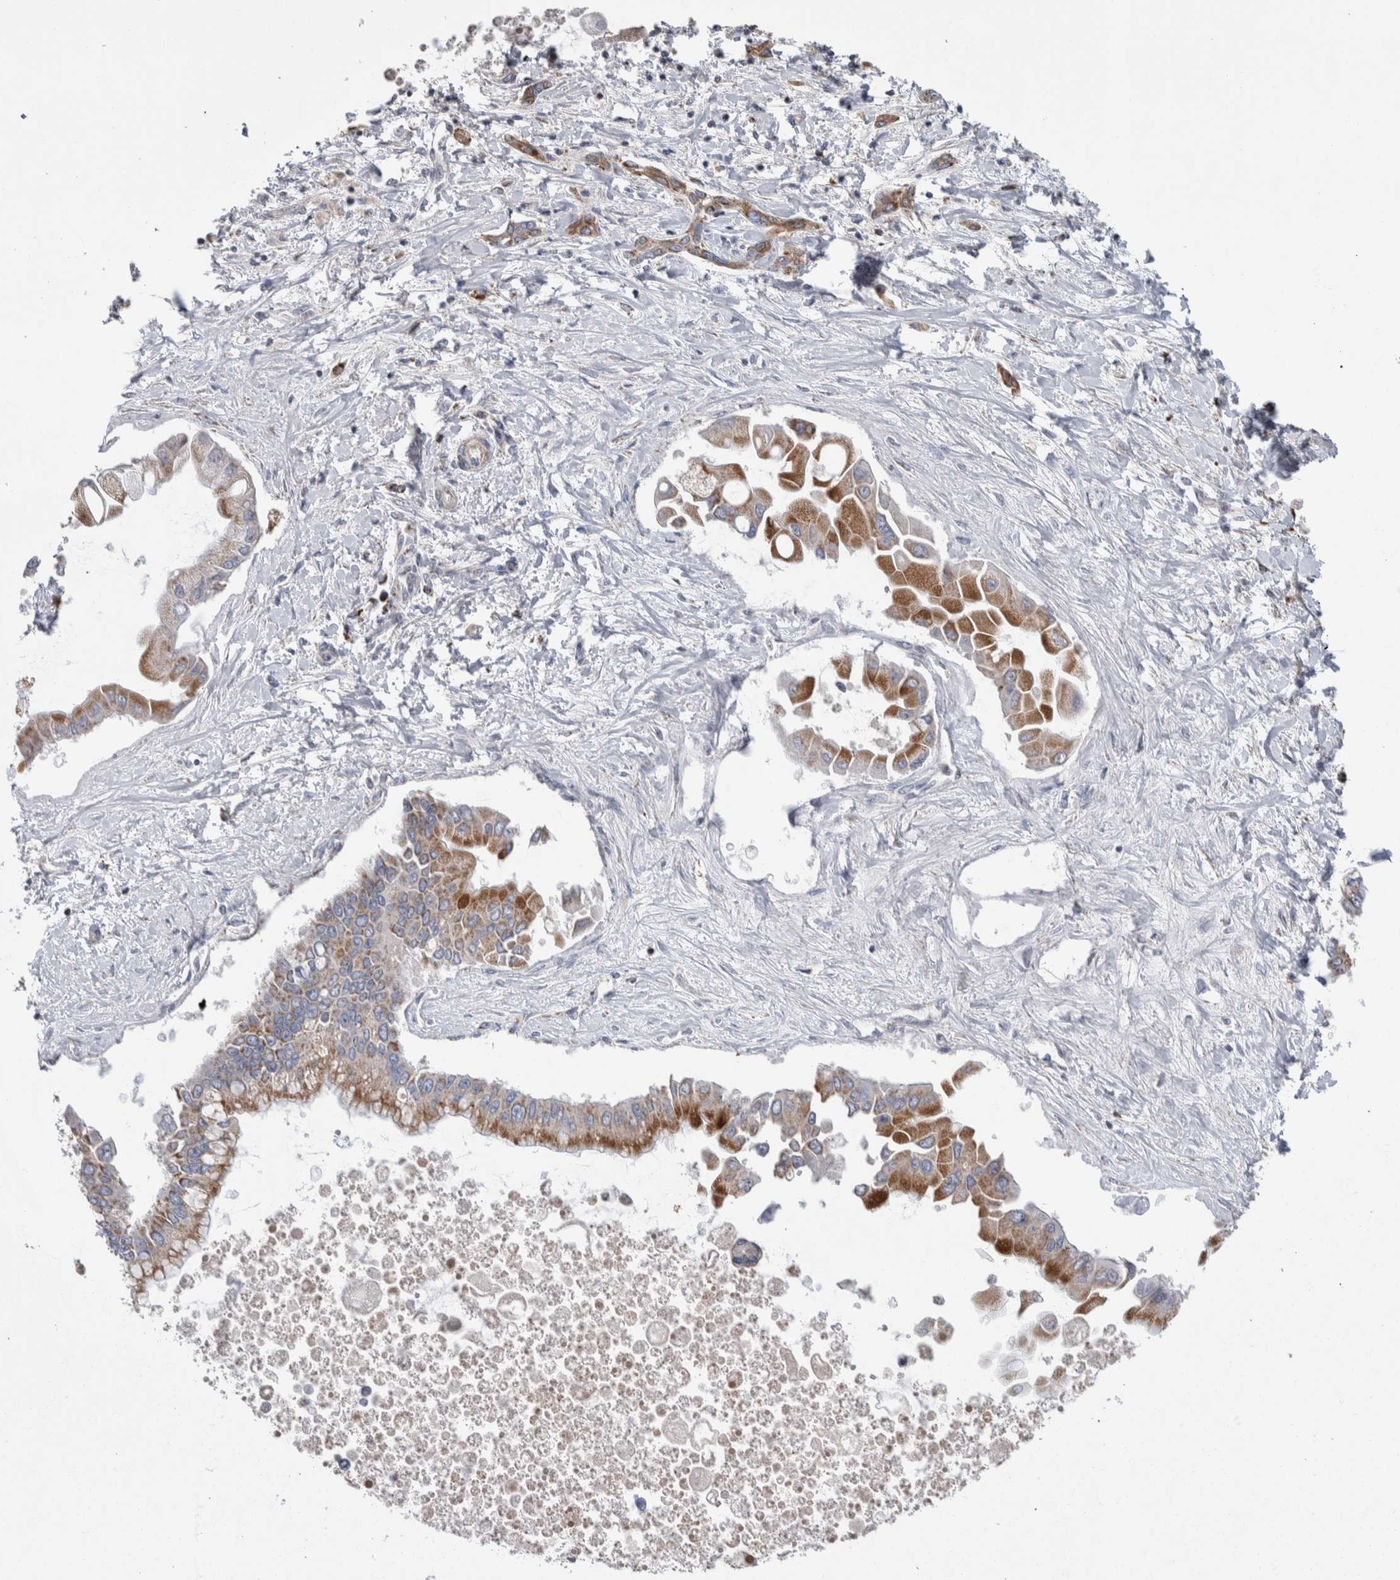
{"staining": {"intensity": "moderate", "quantity": ">75%", "location": "cytoplasmic/membranous"}, "tissue": "liver cancer", "cell_type": "Tumor cells", "image_type": "cancer", "snomed": [{"axis": "morphology", "description": "Cholangiocarcinoma"}, {"axis": "topography", "description": "Liver"}], "caption": "Immunohistochemical staining of cholangiocarcinoma (liver) displays medium levels of moderate cytoplasmic/membranous protein positivity in approximately >75% of tumor cells.", "gene": "ETFA", "patient": {"sex": "male", "age": 50}}